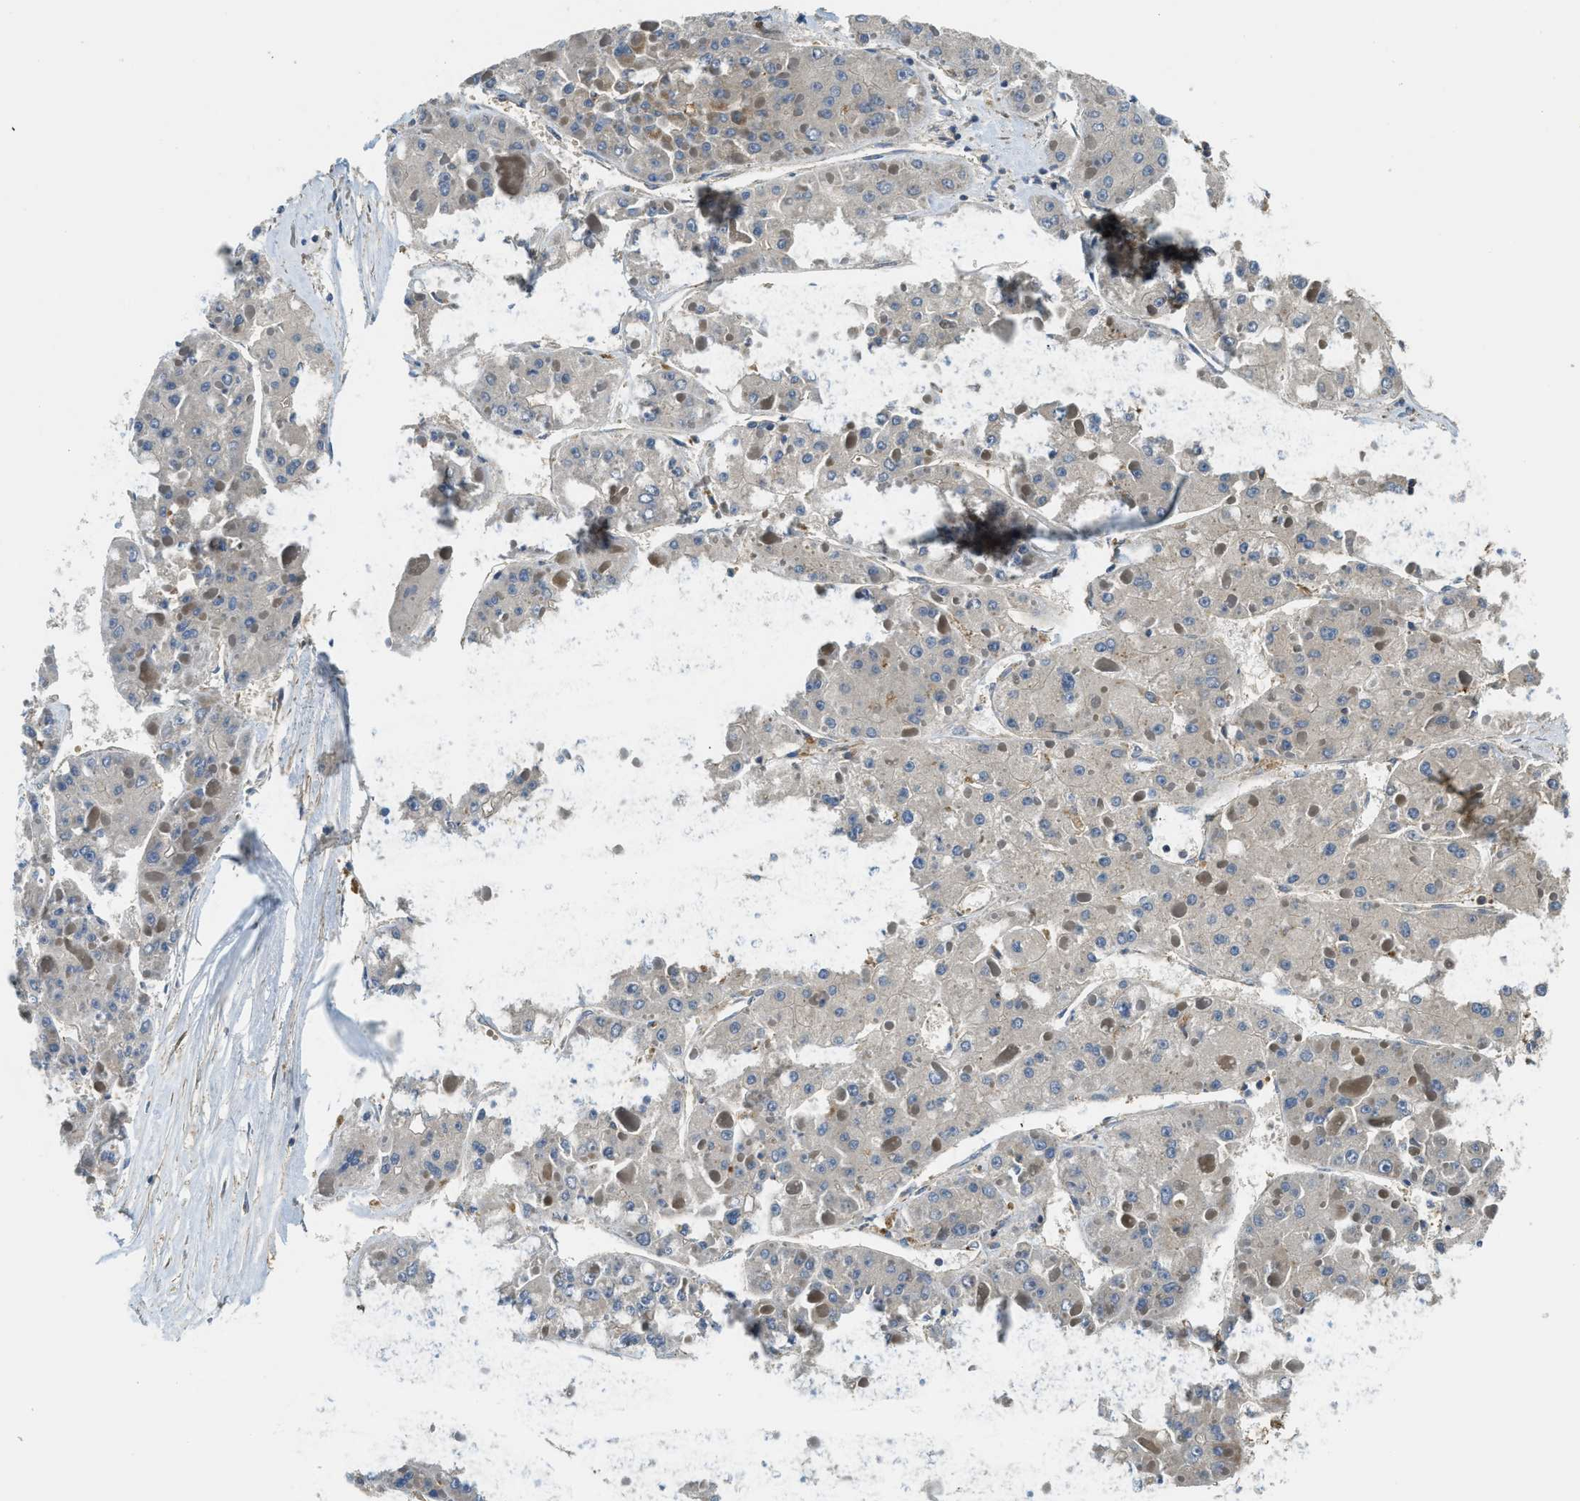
{"staining": {"intensity": "negative", "quantity": "none", "location": "none"}, "tissue": "liver cancer", "cell_type": "Tumor cells", "image_type": "cancer", "snomed": [{"axis": "morphology", "description": "Carcinoma, Hepatocellular, NOS"}, {"axis": "topography", "description": "Liver"}], "caption": "The IHC image has no significant staining in tumor cells of liver cancer (hepatocellular carcinoma) tissue.", "gene": "BAG4", "patient": {"sex": "female", "age": 73}}